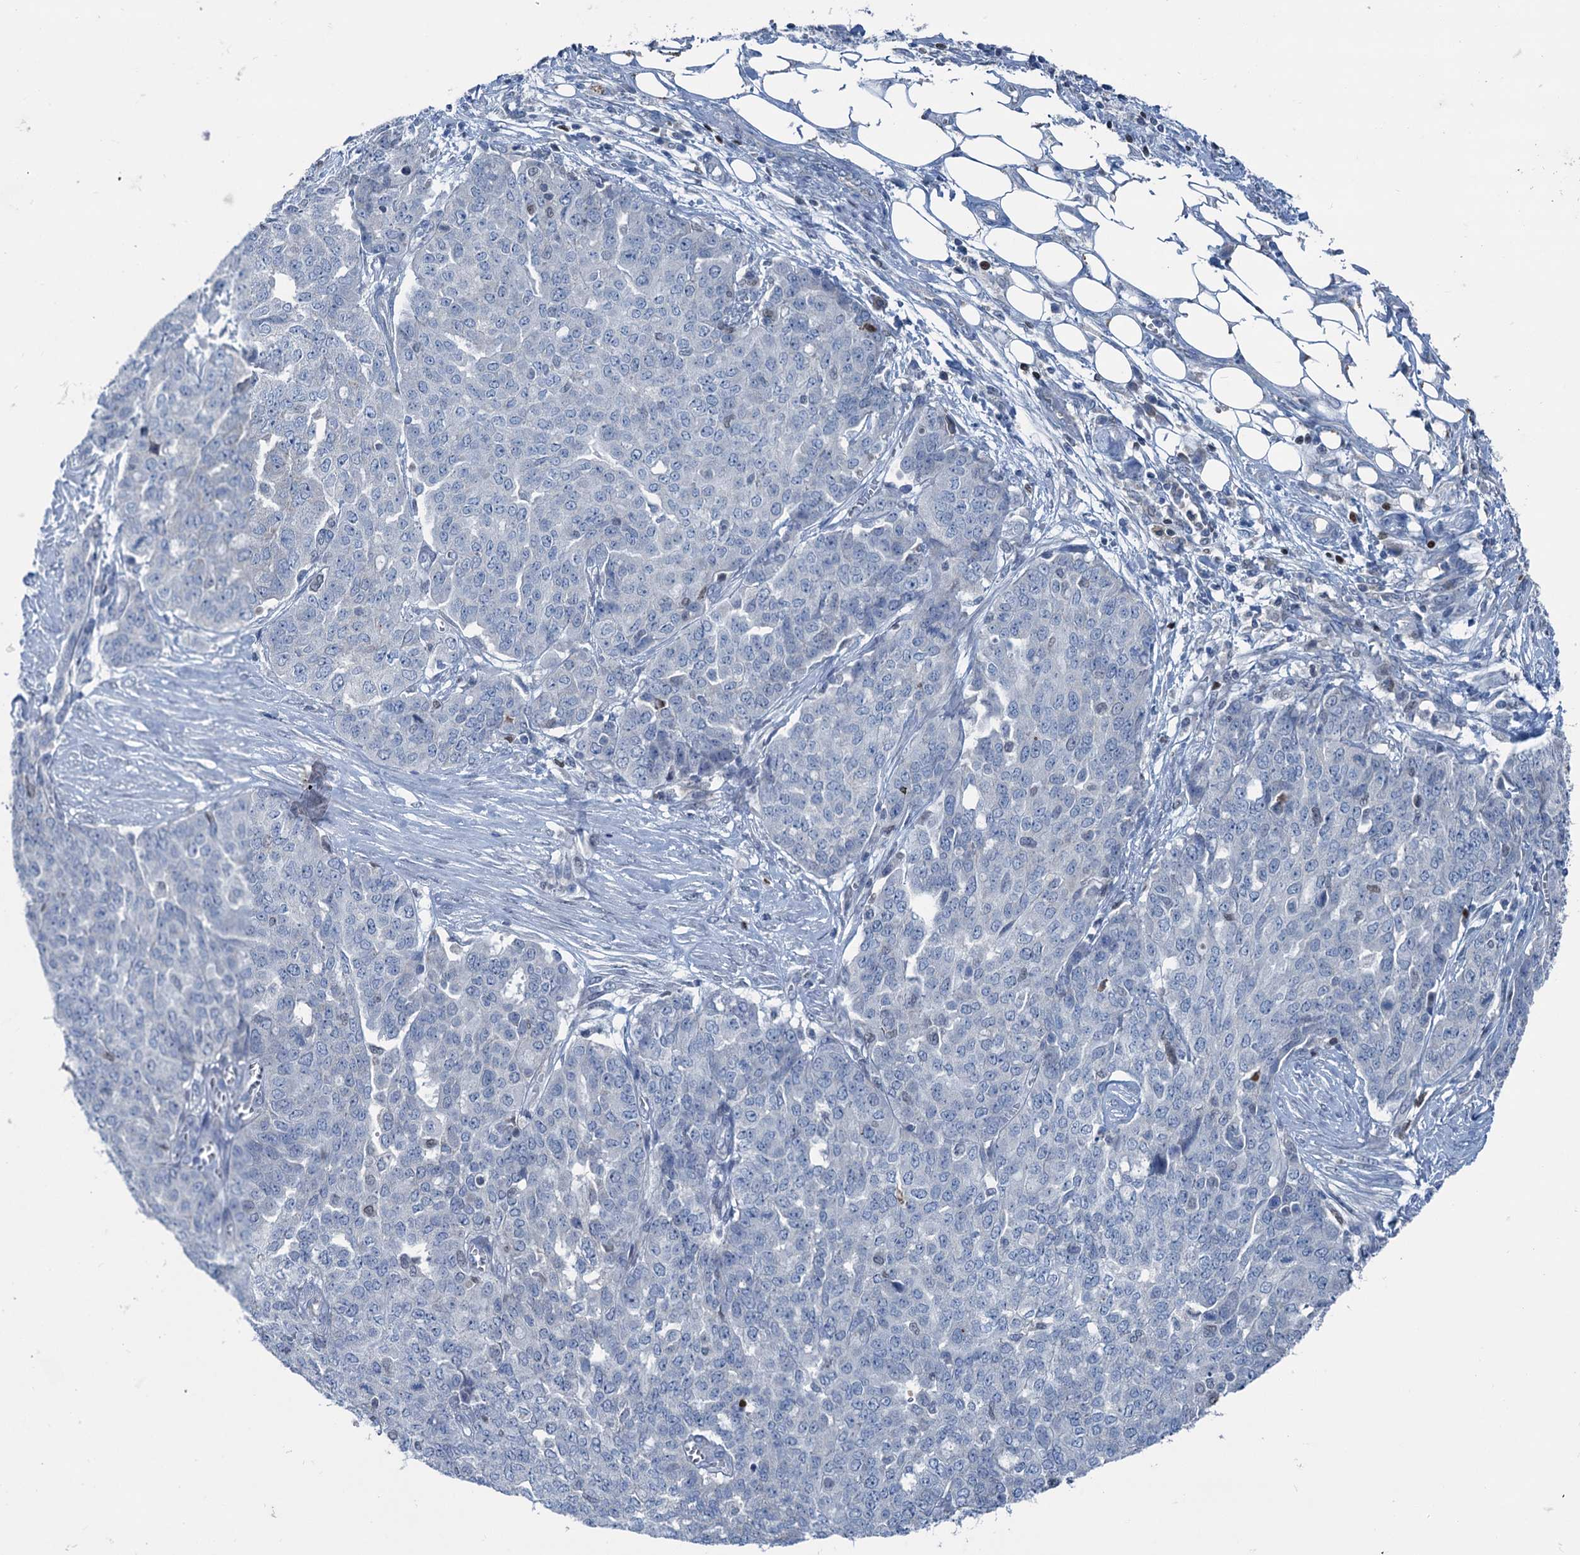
{"staining": {"intensity": "negative", "quantity": "none", "location": "none"}, "tissue": "ovarian cancer", "cell_type": "Tumor cells", "image_type": "cancer", "snomed": [{"axis": "morphology", "description": "Cystadenocarcinoma, serous, NOS"}, {"axis": "topography", "description": "Soft tissue"}, {"axis": "topography", "description": "Ovary"}], "caption": "IHC of human ovarian cancer exhibits no staining in tumor cells. The staining is performed using DAB brown chromogen with nuclei counter-stained in using hematoxylin.", "gene": "ELP4", "patient": {"sex": "female", "age": 57}}